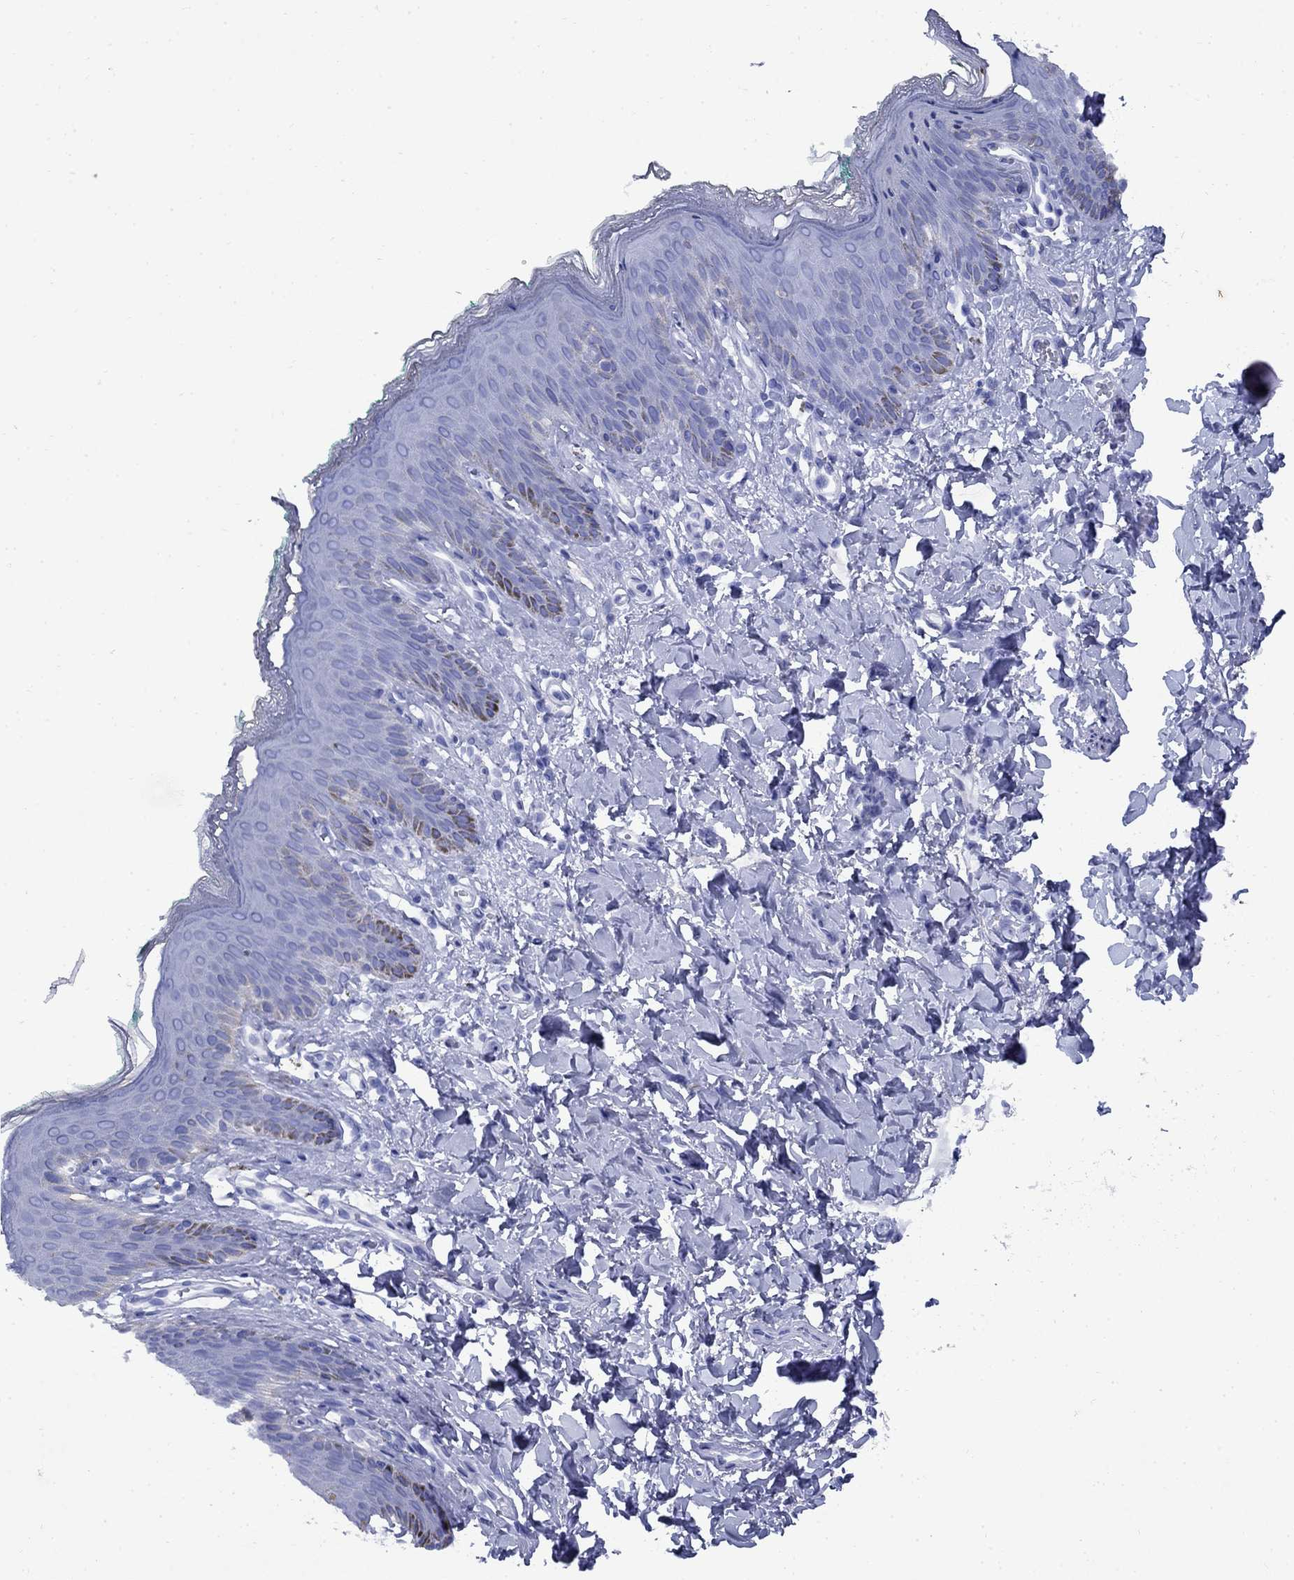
{"staining": {"intensity": "negative", "quantity": "none", "location": "none"}, "tissue": "skin", "cell_type": "Epidermal cells", "image_type": "normal", "snomed": [{"axis": "morphology", "description": "Normal tissue, NOS"}, {"axis": "topography", "description": "Vulva"}], "caption": "DAB (3,3'-diaminobenzidine) immunohistochemical staining of benign human skin displays no significant staining in epidermal cells. The staining was performed using DAB (3,3'-diaminobenzidine) to visualize the protein expression in brown, while the nuclei were stained in blue with hematoxylin (Magnification: 20x).", "gene": "CD1A", "patient": {"sex": "female", "age": 66}}